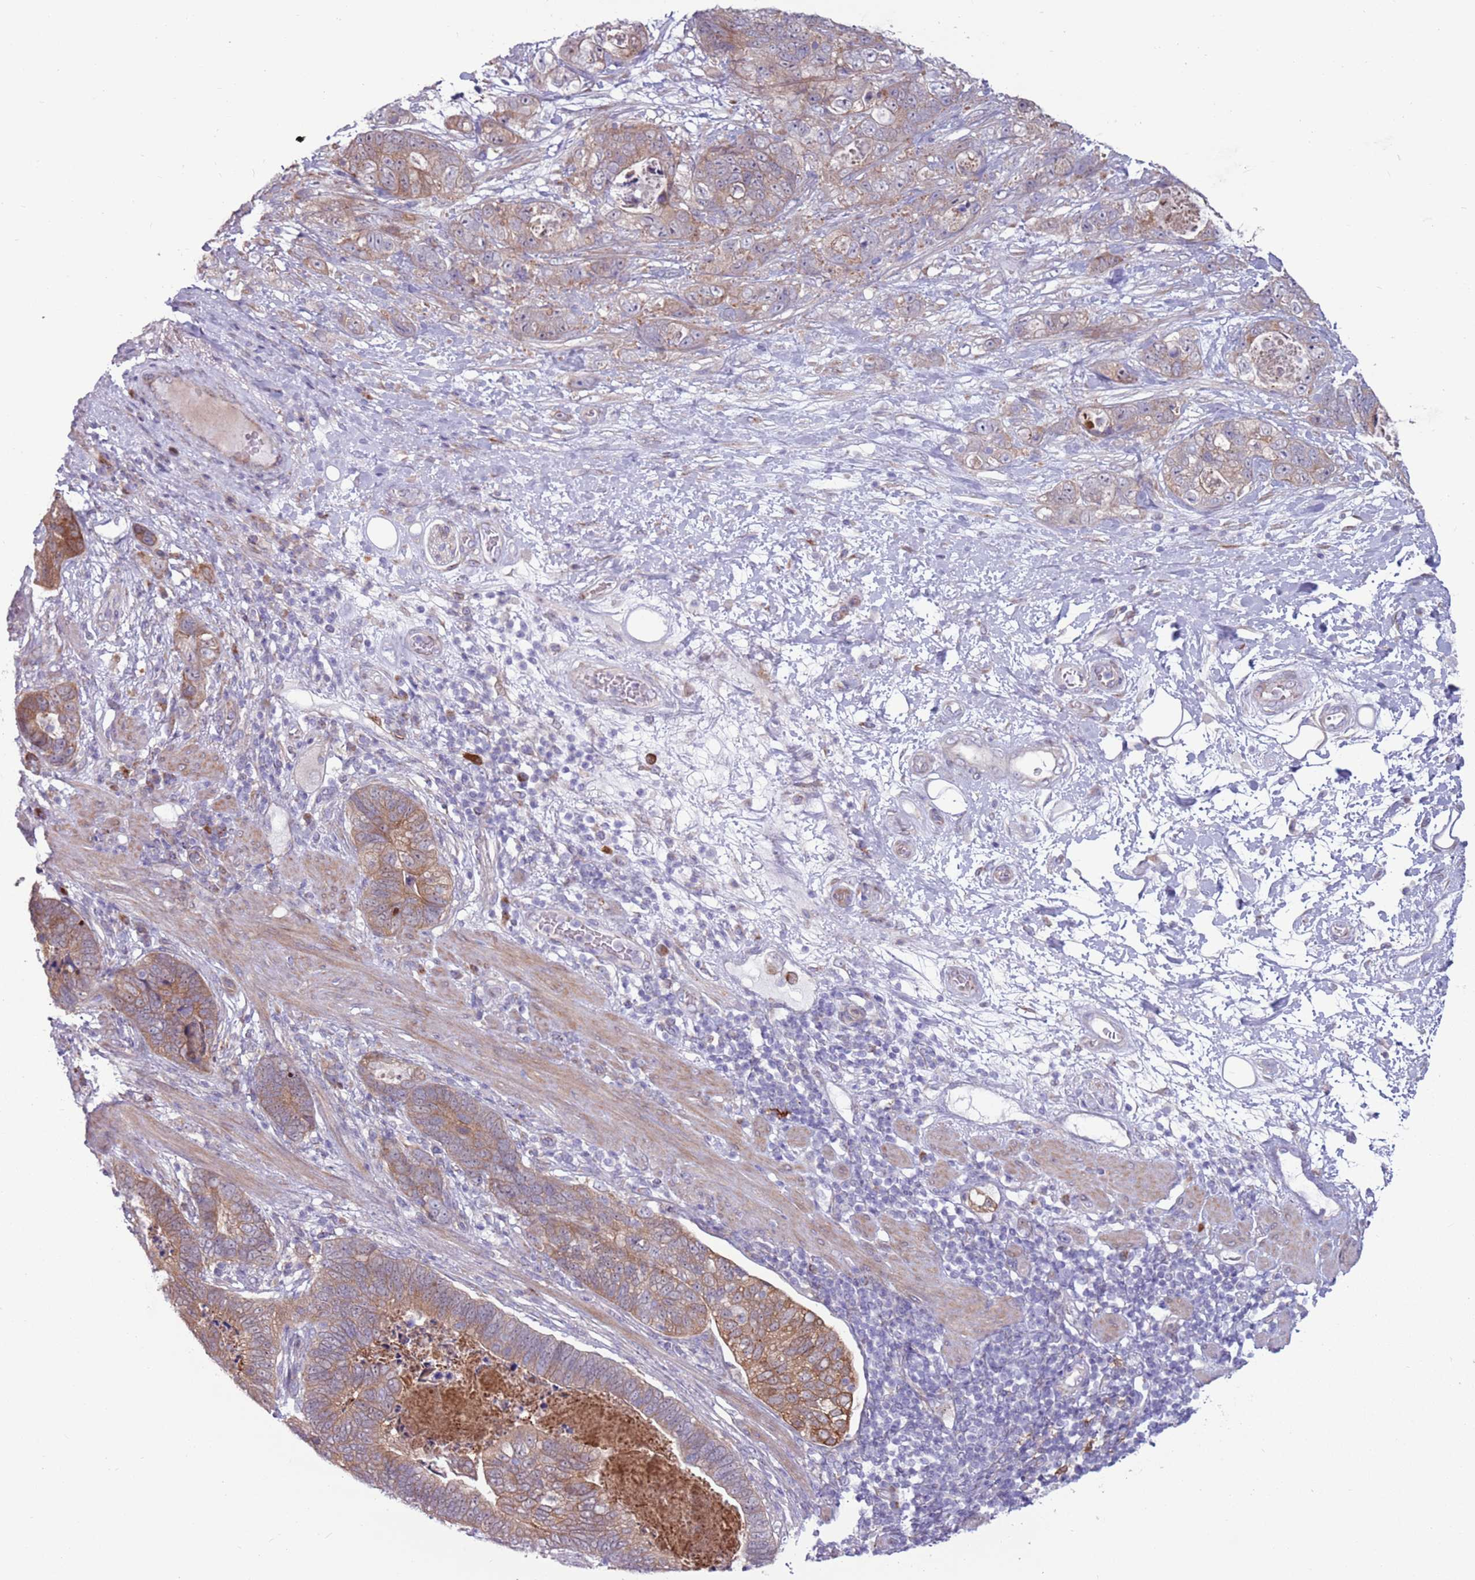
{"staining": {"intensity": "weak", "quantity": "25%-75%", "location": "cytoplasmic/membranous"}, "tissue": "stomach cancer", "cell_type": "Tumor cells", "image_type": "cancer", "snomed": [{"axis": "morphology", "description": "Normal tissue, NOS"}, {"axis": "morphology", "description": "Adenocarcinoma, NOS"}, {"axis": "topography", "description": "Stomach"}], "caption": "Immunohistochemistry (IHC) staining of adenocarcinoma (stomach), which exhibits low levels of weak cytoplasmic/membranous expression in about 25%-75% of tumor cells indicating weak cytoplasmic/membranous protein positivity. The staining was performed using DAB (brown) for protein detection and nuclei were counterstained in hematoxylin (blue).", "gene": "CCDC150", "patient": {"sex": "female", "age": 89}}